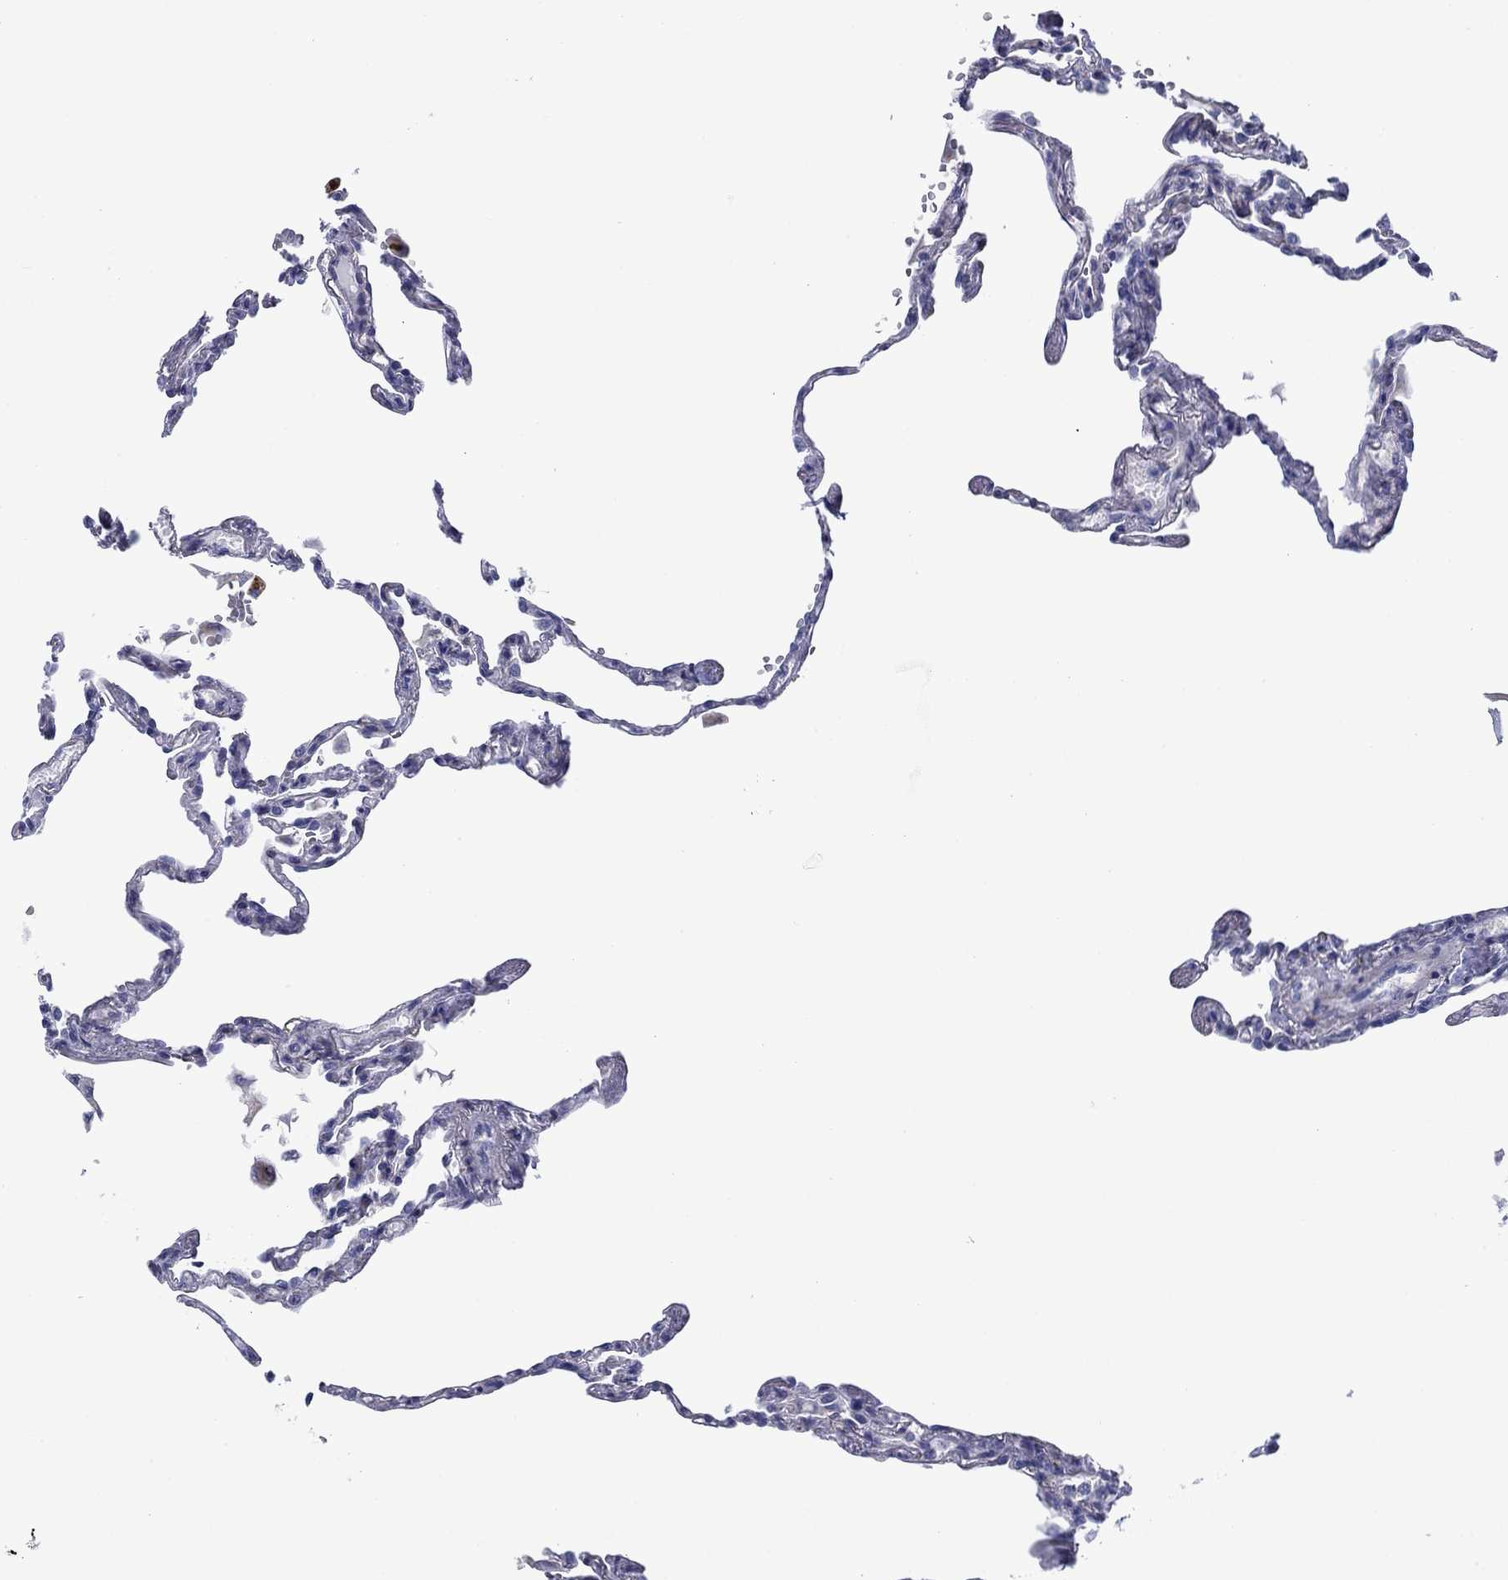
{"staining": {"intensity": "negative", "quantity": "none", "location": "none"}, "tissue": "lung", "cell_type": "Alveolar cells", "image_type": "normal", "snomed": [{"axis": "morphology", "description": "Normal tissue, NOS"}, {"axis": "topography", "description": "Lung"}], "caption": "Immunohistochemistry (IHC) histopathology image of benign lung stained for a protein (brown), which shows no positivity in alveolar cells. (Immunohistochemistry (IHC), brightfield microscopy, high magnification).", "gene": "SVEP1", "patient": {"sex": "male", "age": 78}}